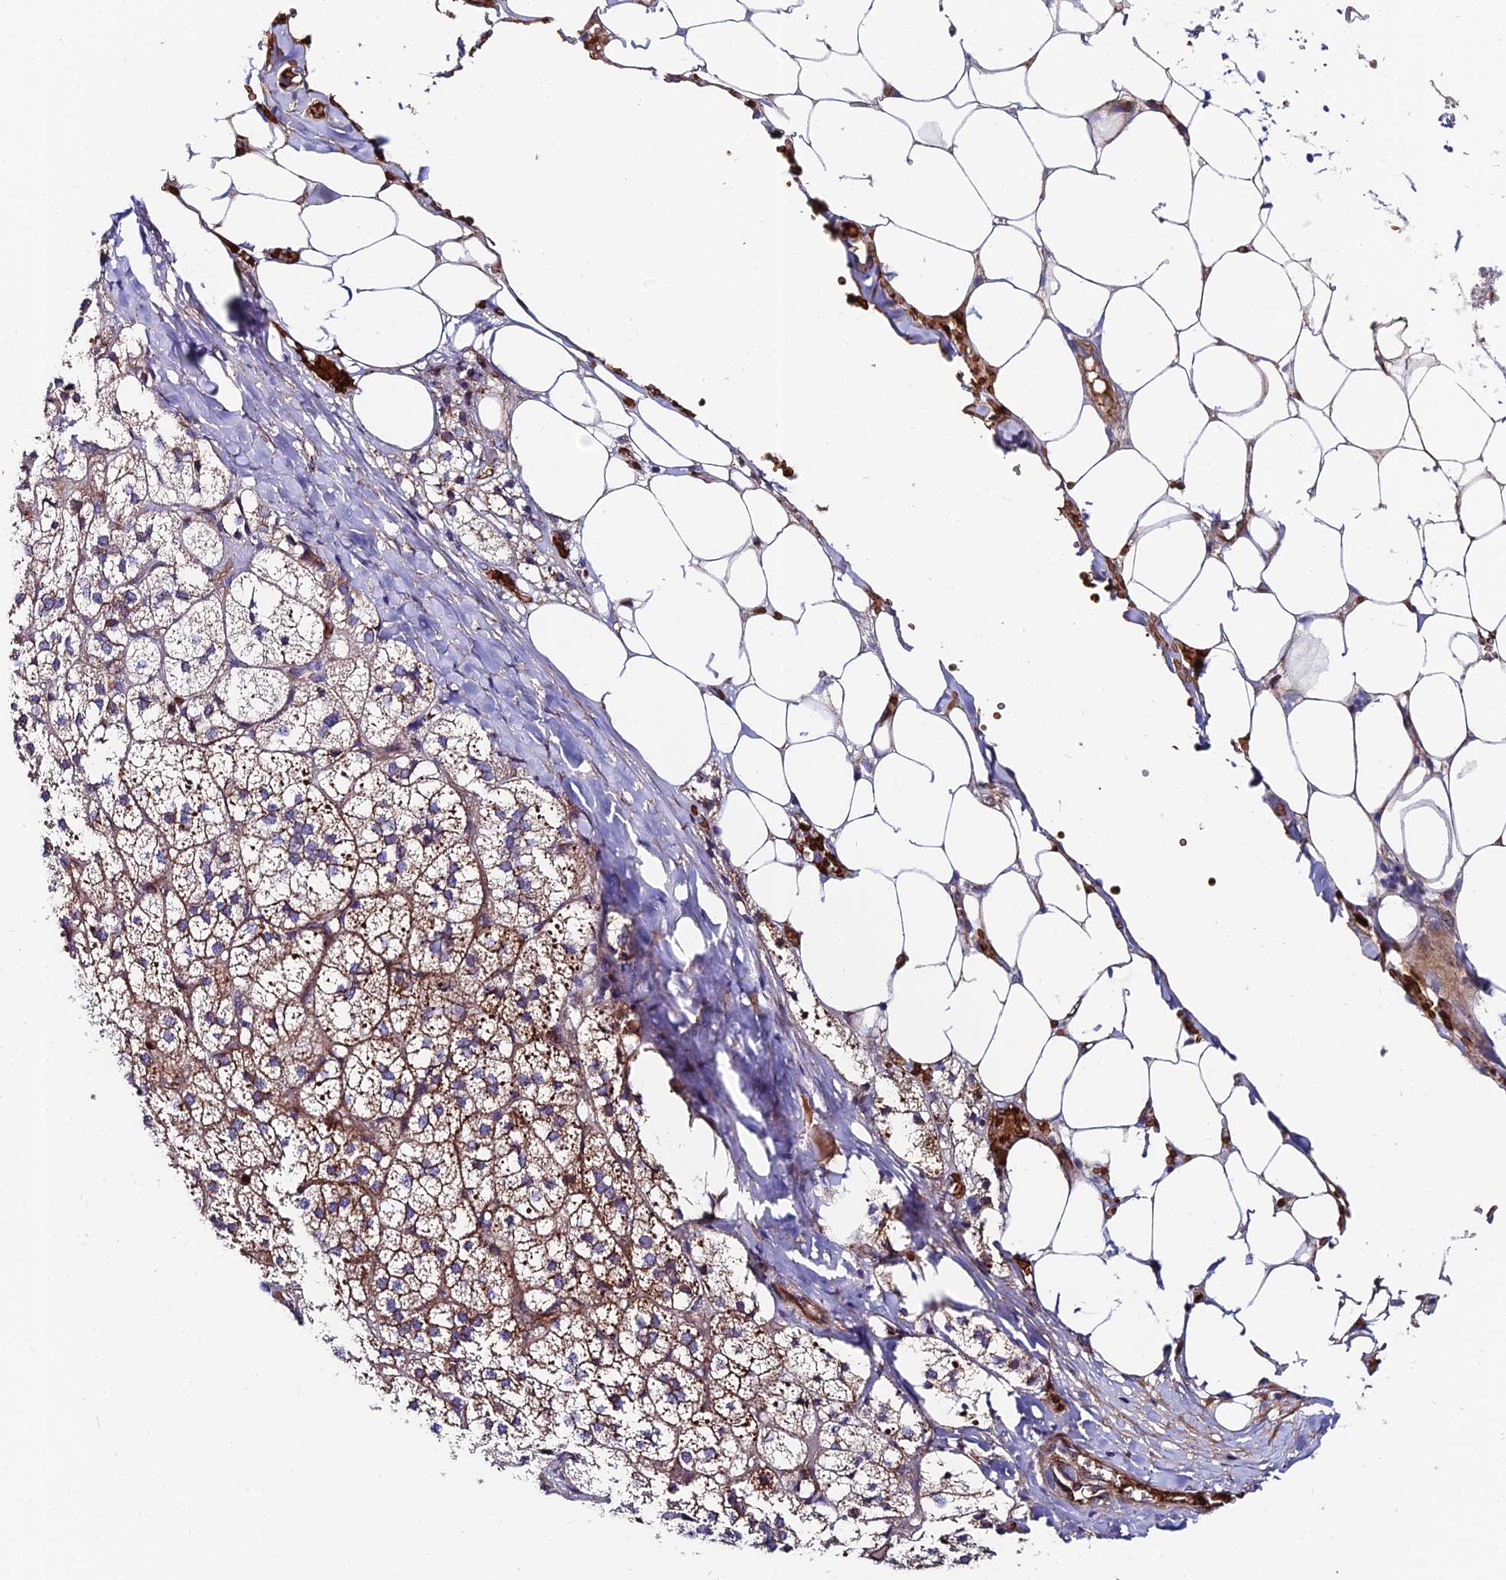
{"staining": {"intensity": "moderate", "quantity": "25%-75%", "location": "cytoplasmic/membranous"}, "tissue": "adrenal gland", "cell_type": "Glandular cells", "image_type": "normal", "snomed": [{"axis": "morphology", "description": "Normal tissue, NOS"}, {"axis": "topography", "description": "Adrenal gland"}], "caption": "This histopathology image reveals immunohistochemistry staining of normal adrenal gland, with medium moderate cytoplasmic/membranous staining in about 25%-75% of glandular cells.", "gene": "ADGRF3", "patient": {"sex": "female", "age": 61}}